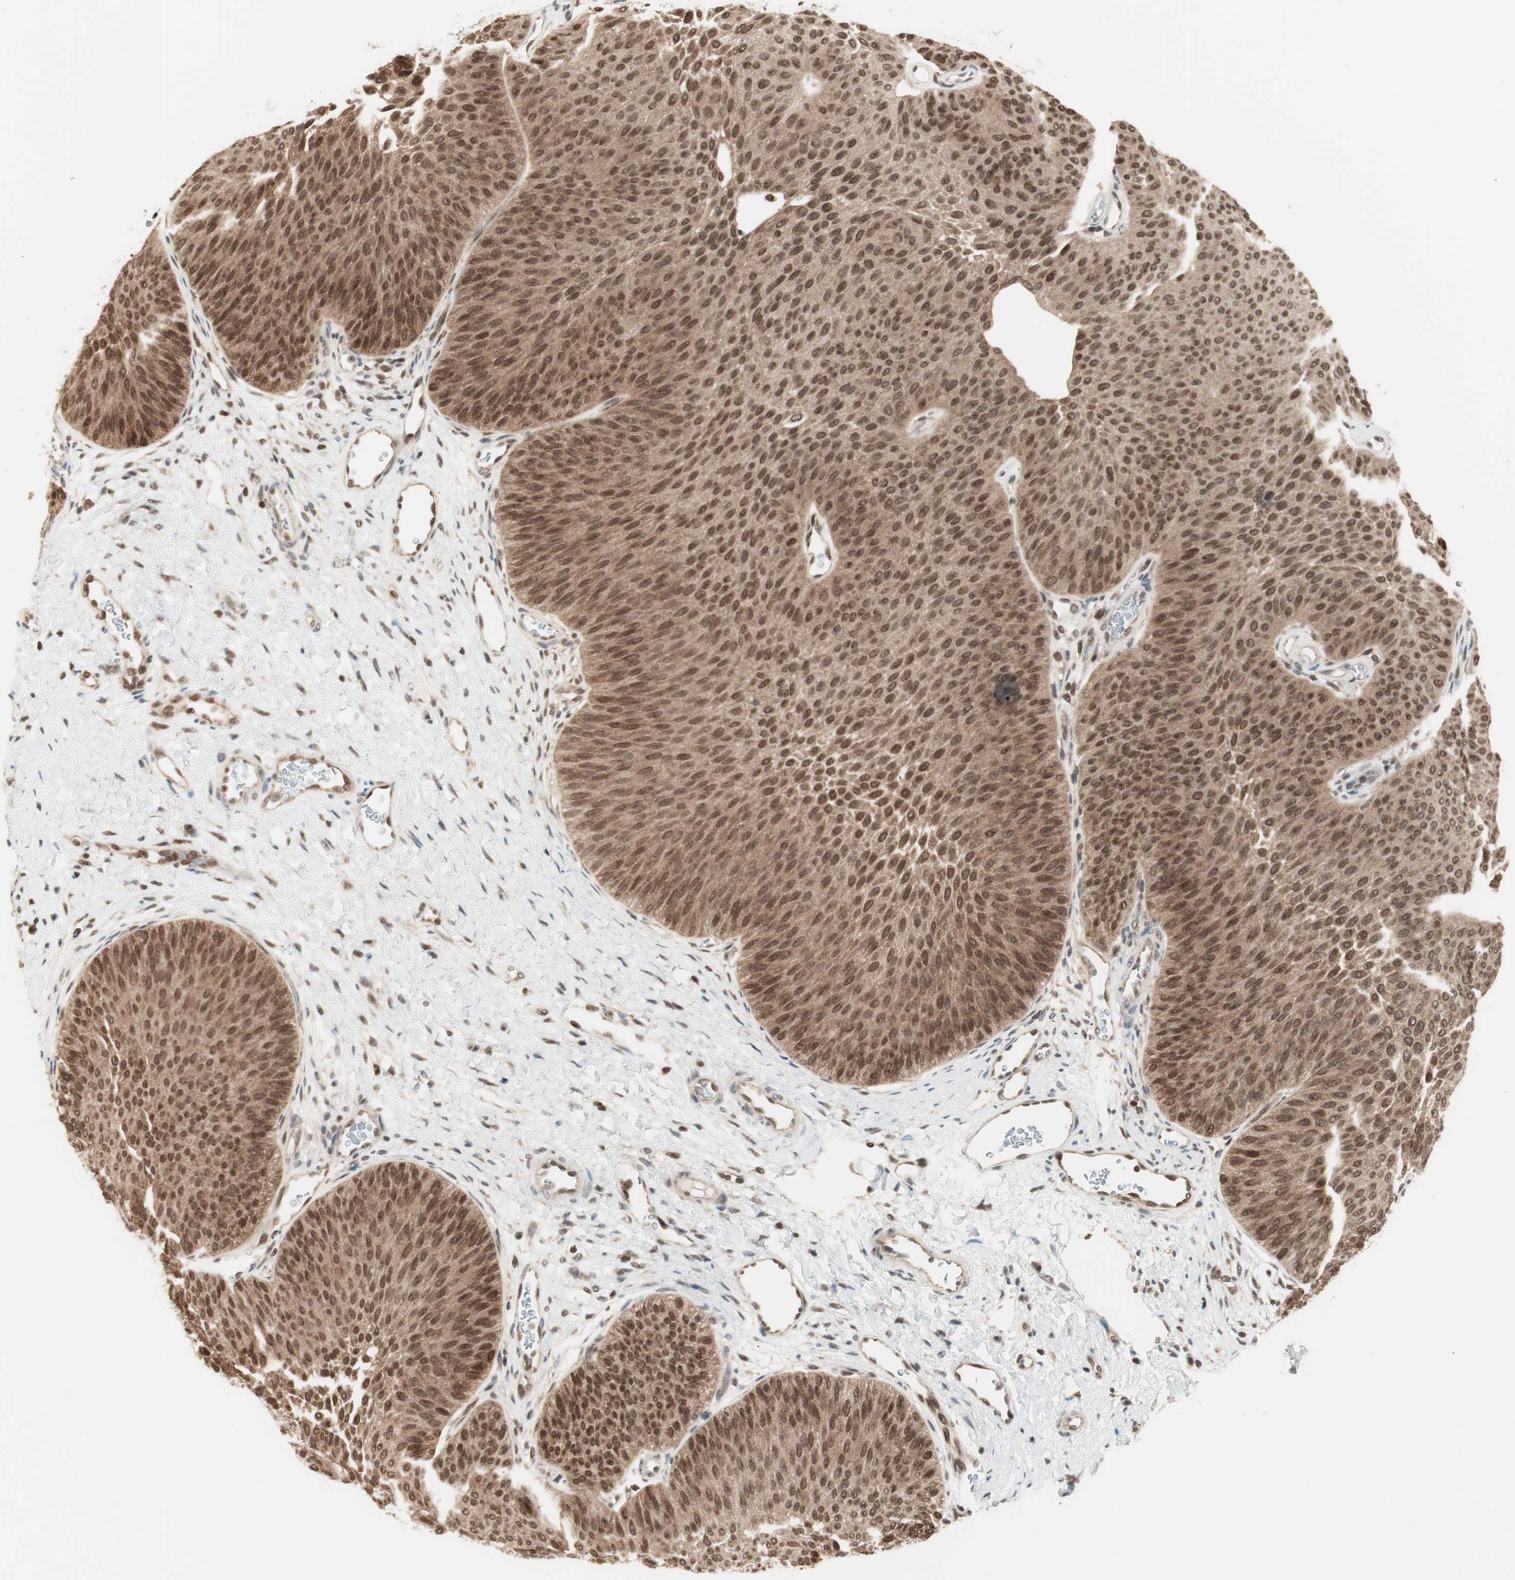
{"staining": {"intensity": "moderate", "quantity": ">75%", "location": "cytoplasmic/membranous,nuclear"}, "tissue": "urothelial cancer", "cell_type": "Tumor cells", "image_type": "cancer", "snomed": [{"axis": "morphology", "description": "Urothelial carcinoma, Low grade"}, {"axis": "topography", "description": "Urinary bladder"}], "caption": "Immunohistochemical staining of urothelial cancer demonstrates medium levels of moderate cytoplasmic/membranous and nuclear protein positivity in approximately >75% of tumor cells.", "gene": "UBE2I", "patient": {"sex": "female", "age": 60}}